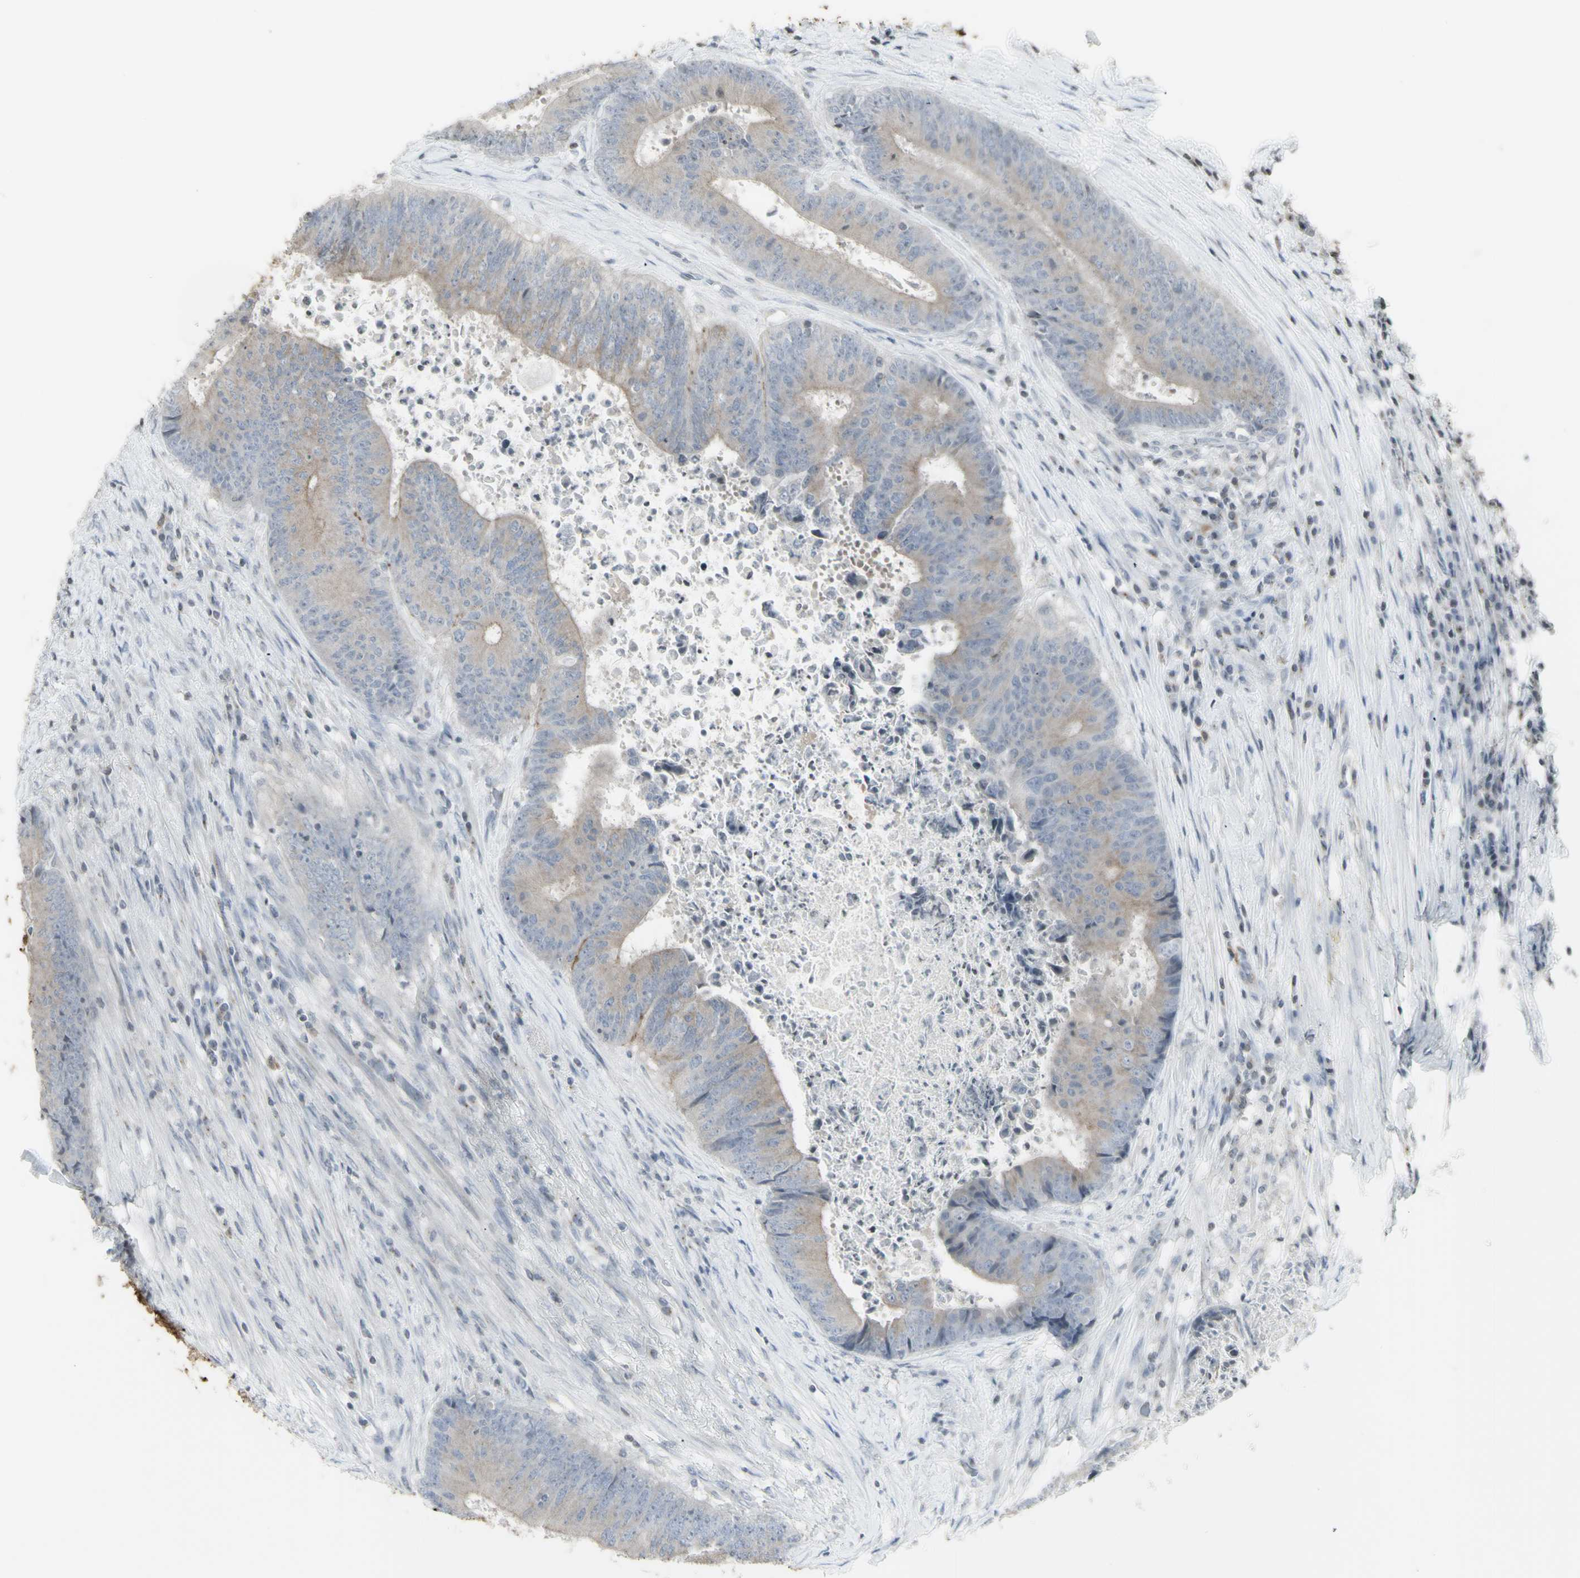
{"staining": {"intensity": "negative", "quantity": "none", "location": "none"}, "tissue": "colorectal cancer", "cell_type": "Tumor cells", "image_type": "cancer", "snomed": [{"axis": "morphology", "description": "Adenocarcinoma, NOS"}, {"axis": "topography", "description": "Rectum"}], "caption": "This is an immunohistochemistry photomicrograph of human colorectal adenocarcinoma. There is no expression in tumor cells.", "gene": "MUC5AC", "patient": {"sex": "male", "age": 72}}